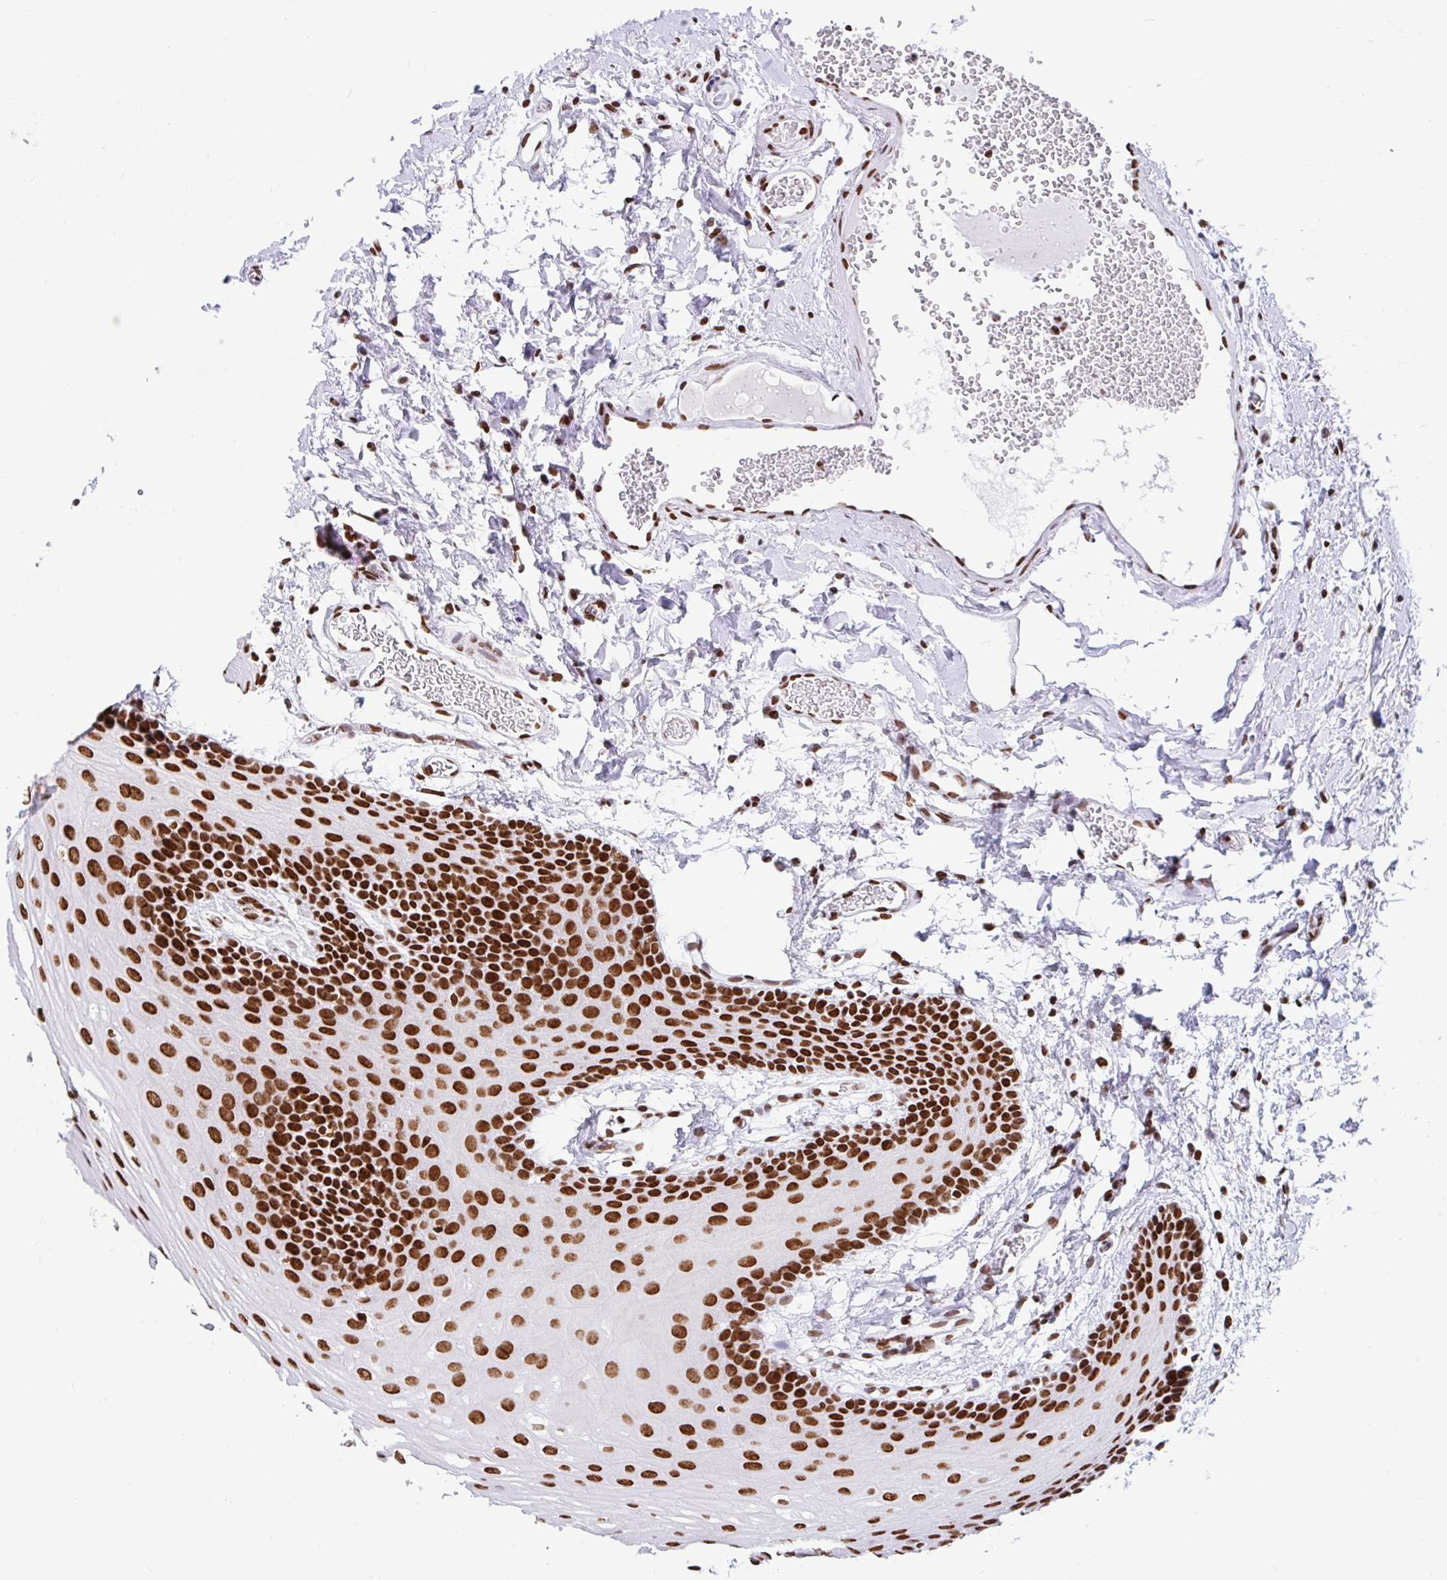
{"staining": {"intensity": "strong", "quantity": ">75%", "location": "nuclear"}, "tissue": "oral mucosa", "cell_type": "Squamous epithelial cells", "image_type": "normal", "snomed": [{"axis": "morphology", "description": "Normal tissue, NOS"}, {"axis": "topography", "description": "Oral tissue"}, {"axis": "topography", "description": "Tounge, NOS"}], "caption": "The micrograph shows a brown stain indicating the presence of a protein in the nuclear of squamous epithelial cells in oral mucosa.", "gene": "KHDRBS1", "patient": {"sex": "female", "age": 60}}